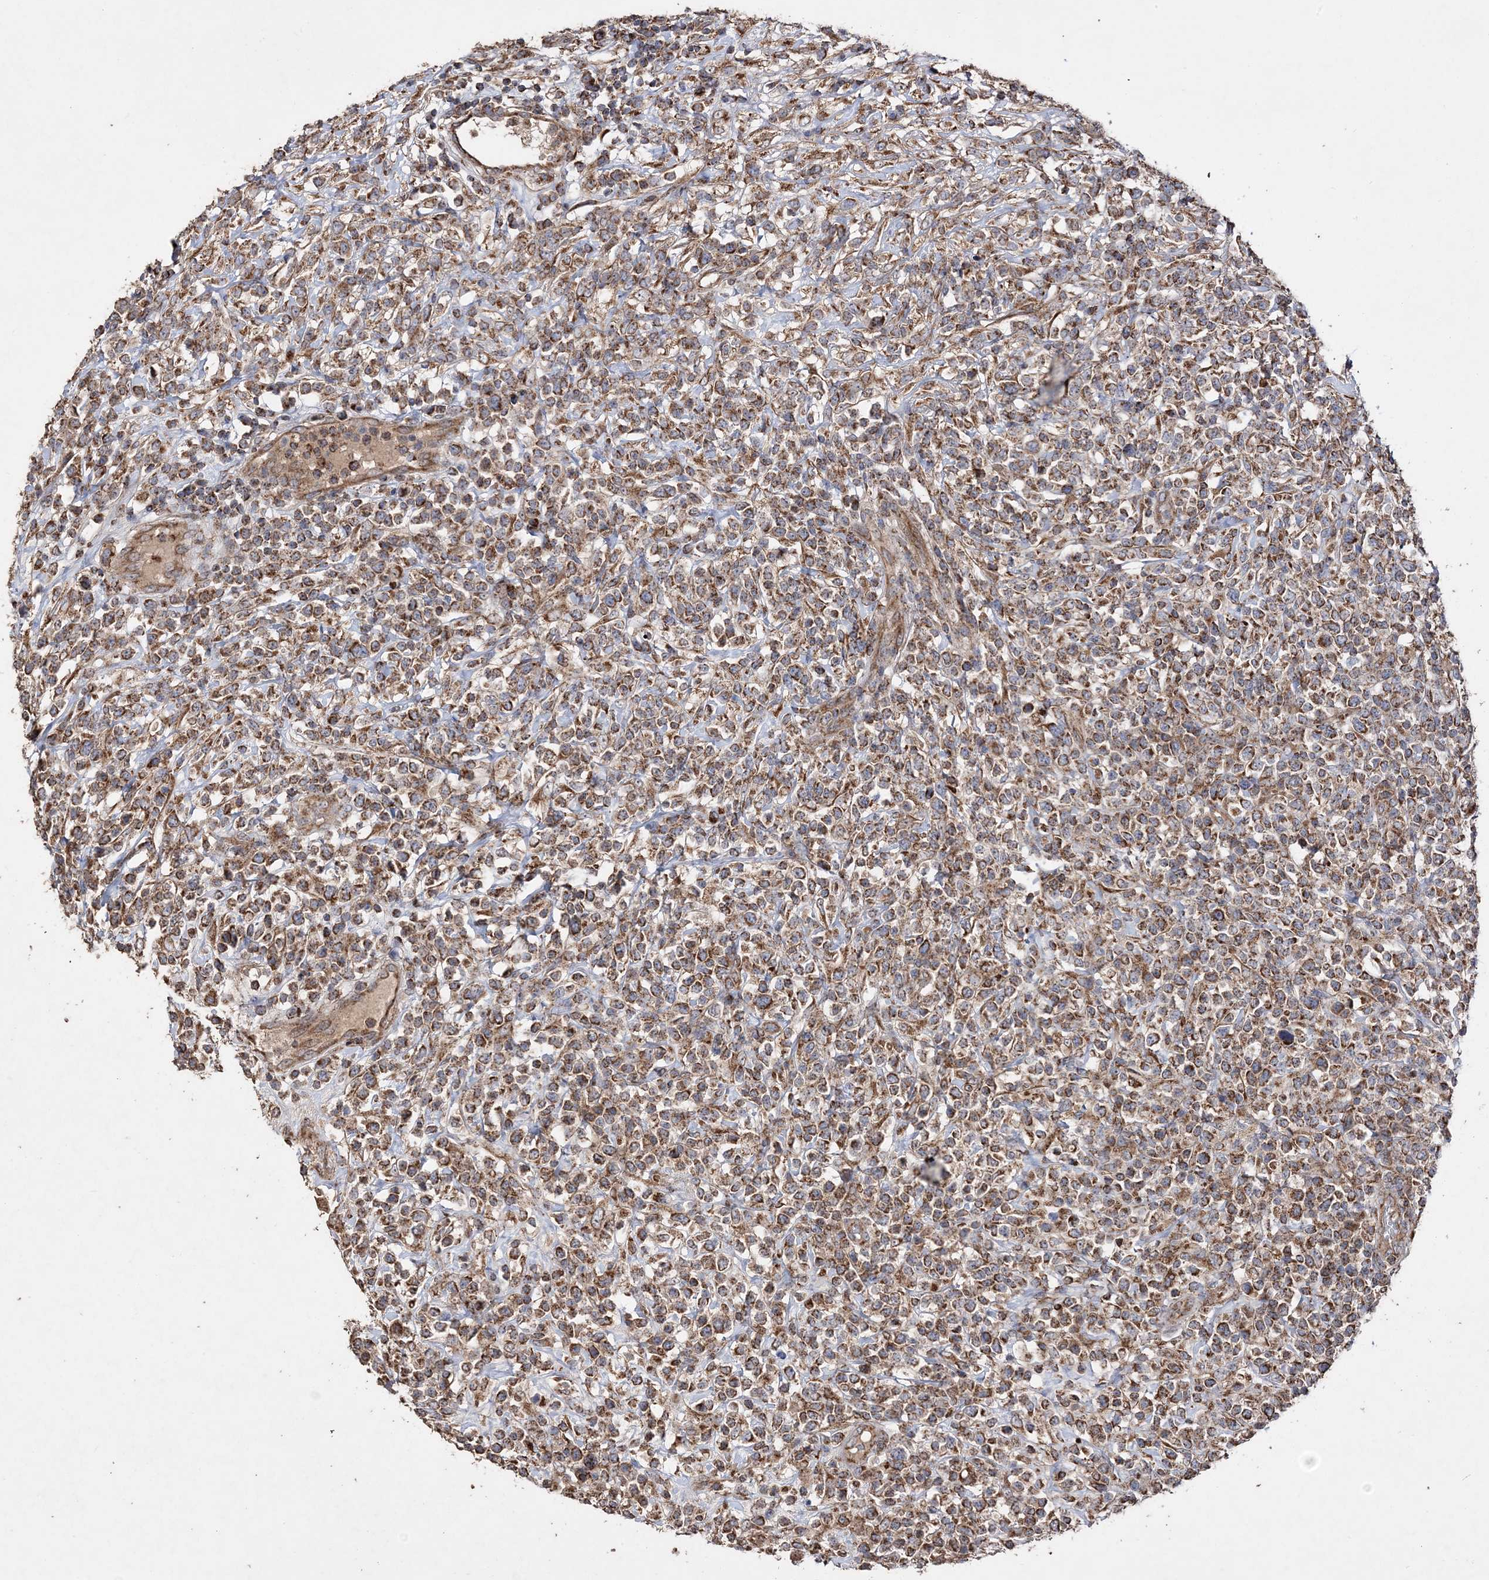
{"staining": {"intensity": "strong", "quantity": ">75%", "location": "cytoplasmic/membranous"}, "tissue": "lymphoma", "cell_type": "Tumor cells", "image_type": "cancer", "snomed": [{"axis": "morphology", "description": "Malignant lymphoma, non-Hodgkin's type, High grade"}, {"axis": "topography", "description": "Colon"}], "caption": "Lymphoma stained for a protein (brown) demonstrates strong cytoplasmic/membranous positive staining in approximately >75% of tumor cells.", "gene": "POC5", "patient": {"sex": "female", "age": 53}}